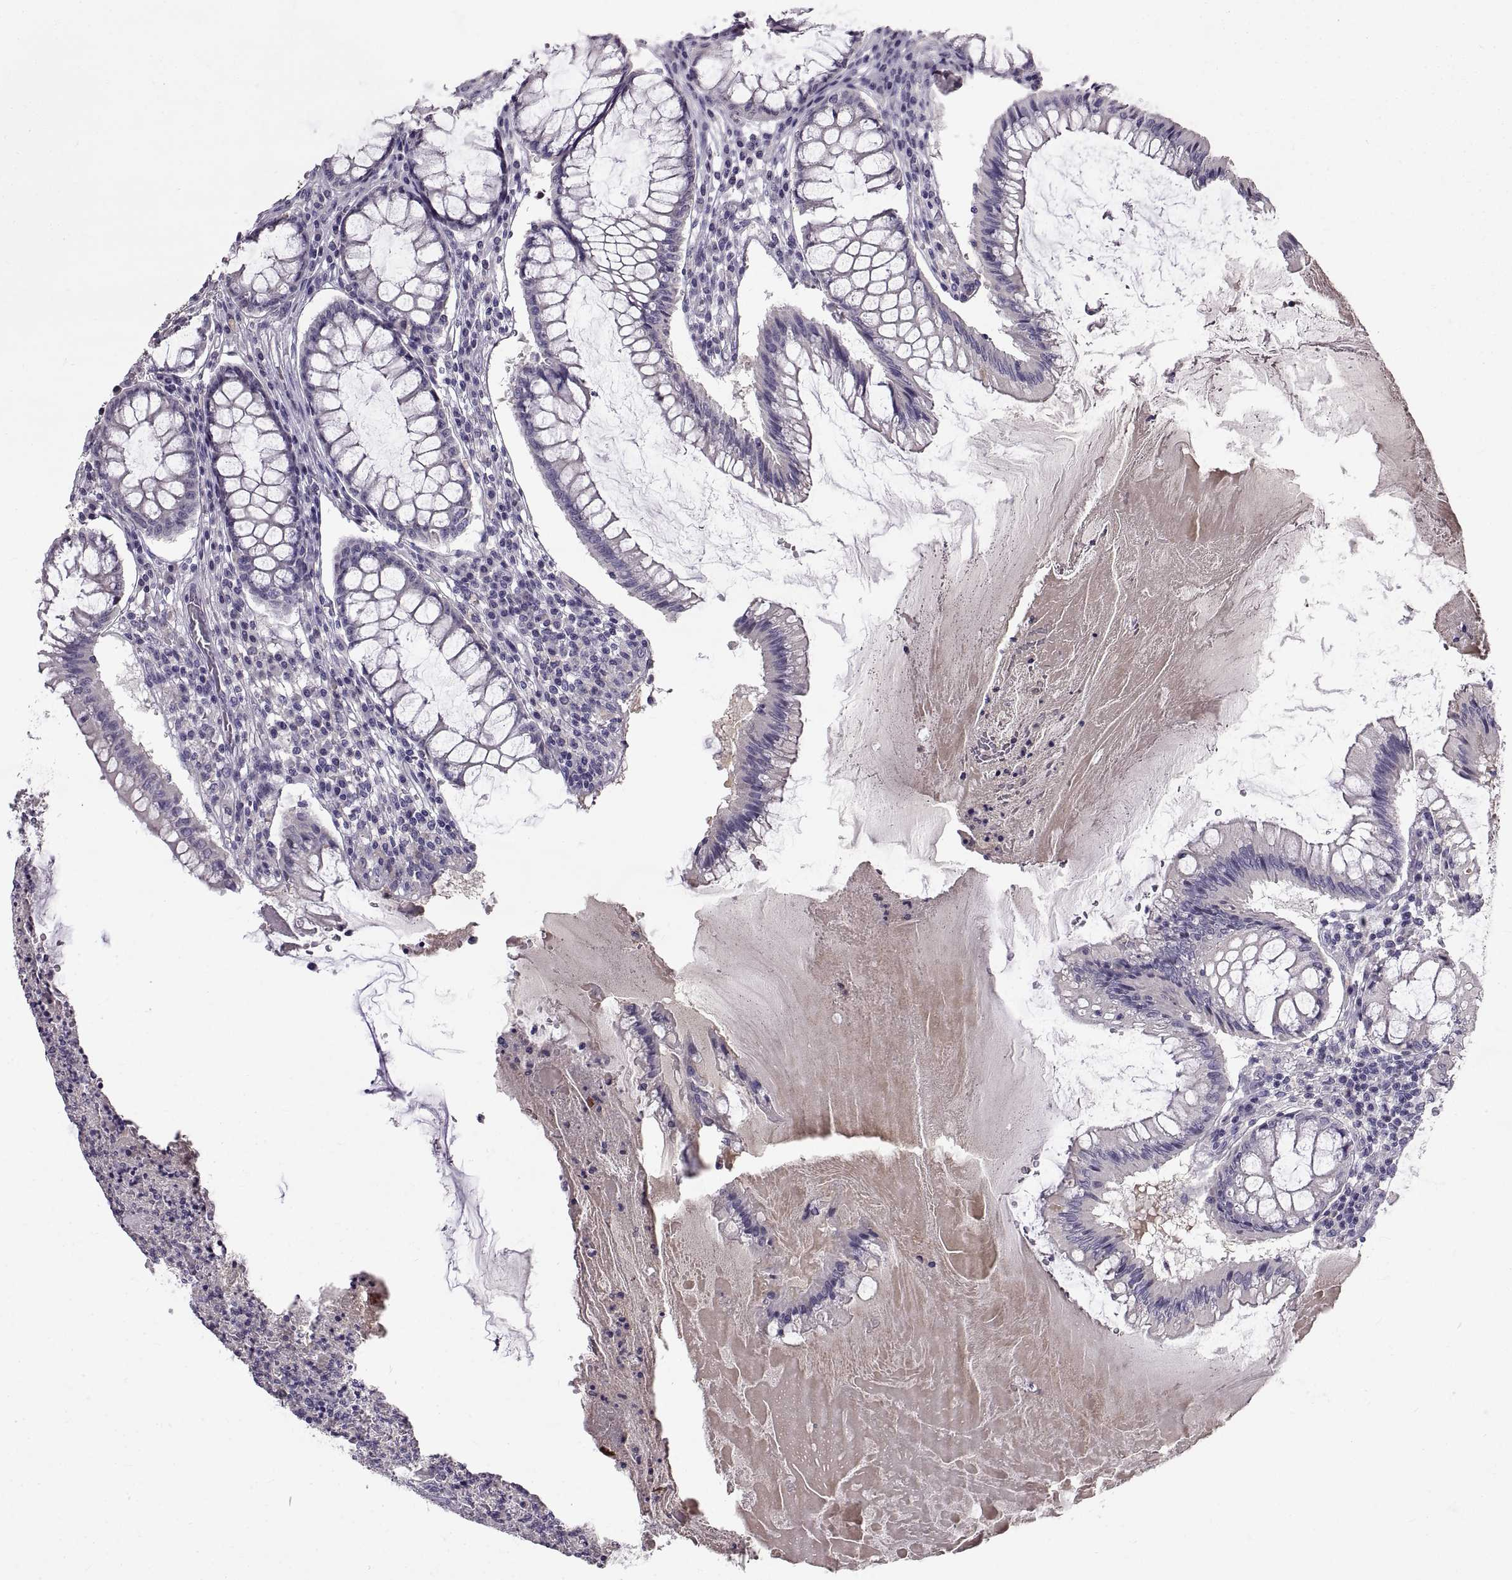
{"staining": {"intensity": "negative", "quantity": "none", "location": "none"}, "tissue": "colorectal cancer", "cell_type": "Tumor cells", "image_type": "cancer", "snomed": [{"axis": "morphology", "description": "Adenocarcinoma, NOS"}, {"axis": "topography", "description": "Colon"}], "caption": "Protein analysis of adenocarcinoma (colorectal) reveals no significant staining in tumor cells. Brightfield microscopy of IHC stained with DAB (brown) and hematoxylin (blue), captured at high magnification.", "gene": "ADAM32", "patient": {"sex": "female", "age": 70}}